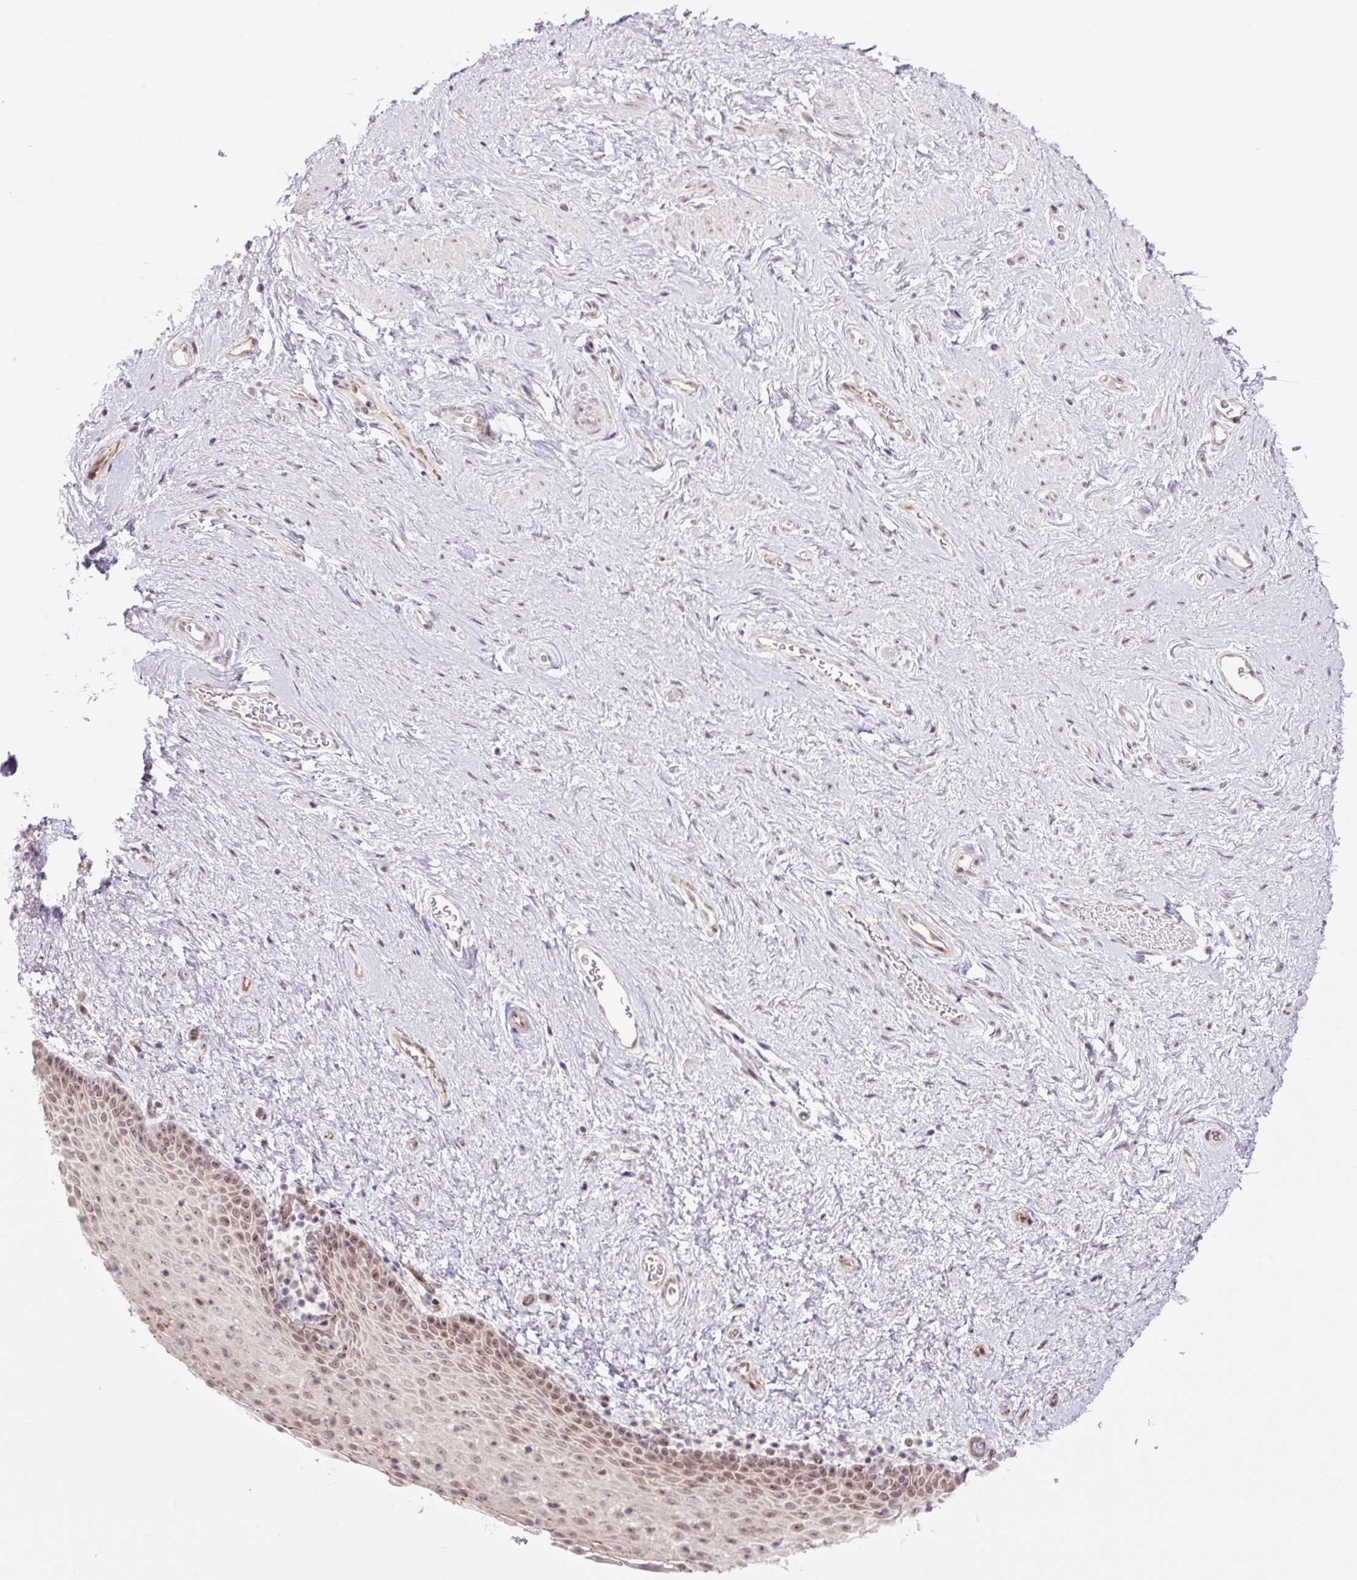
{"staining": {"intensity": "moderate", "quantity": "25%-75%", "location": "nuclear"}, "tissue": "vagina", "cell_type": "Squamous epithelial cells", "image_type": "normal", "snomed": [{"axis": "morphology", "description": "Normal tissue, NOS"}, {"axis": "topography", "description": "Vagina"}], "caption": "Immunohistochemical staining of benign human vagina exhibits 25%-75% levels of moderate nuclear protein positivity in approximately 25%-75% of squamous epithelial cells.", "gene": "ICE1", "patient": {"sex": "female", "age": 61}}